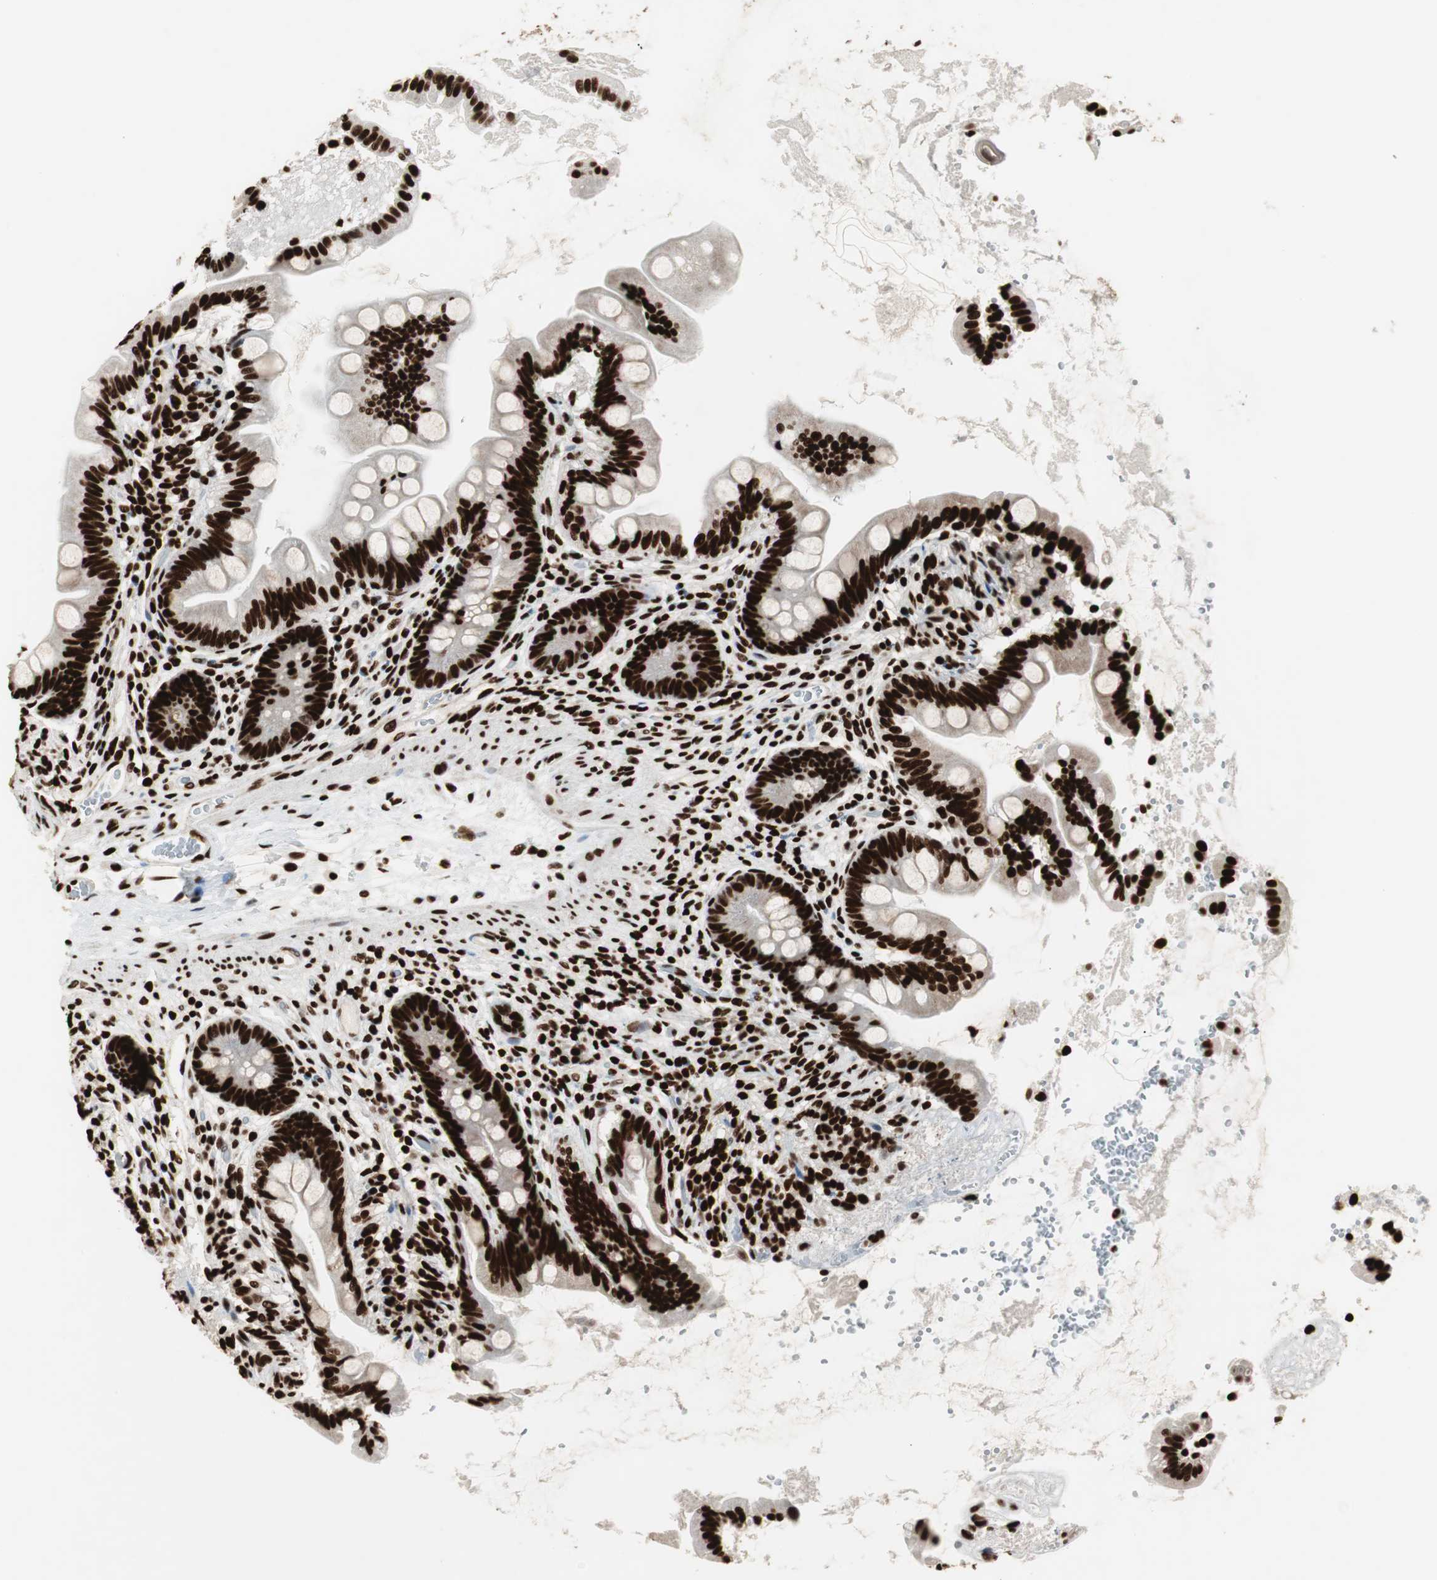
{"staining": {"intensity": "strong", "quantity": ">75%", "location": "nuclear"}, "tissue": "small intestine", "cell_type": "Glandular cells", "image_type": "normal", "snomed": [{"axis": "morphology", "description": "Normal tissue, NOS"}, {"axis": "topography", "description": "Small intestine"}], "caption": "Small intestine stained with DAB (3,3'-diaminobenzidine) immunohistochemistry displays high levels of strong nuclear expression in approximately >75% of glandular cells.", "gene": "MTA2", "patient": {"sex": "female", "age": 56}}